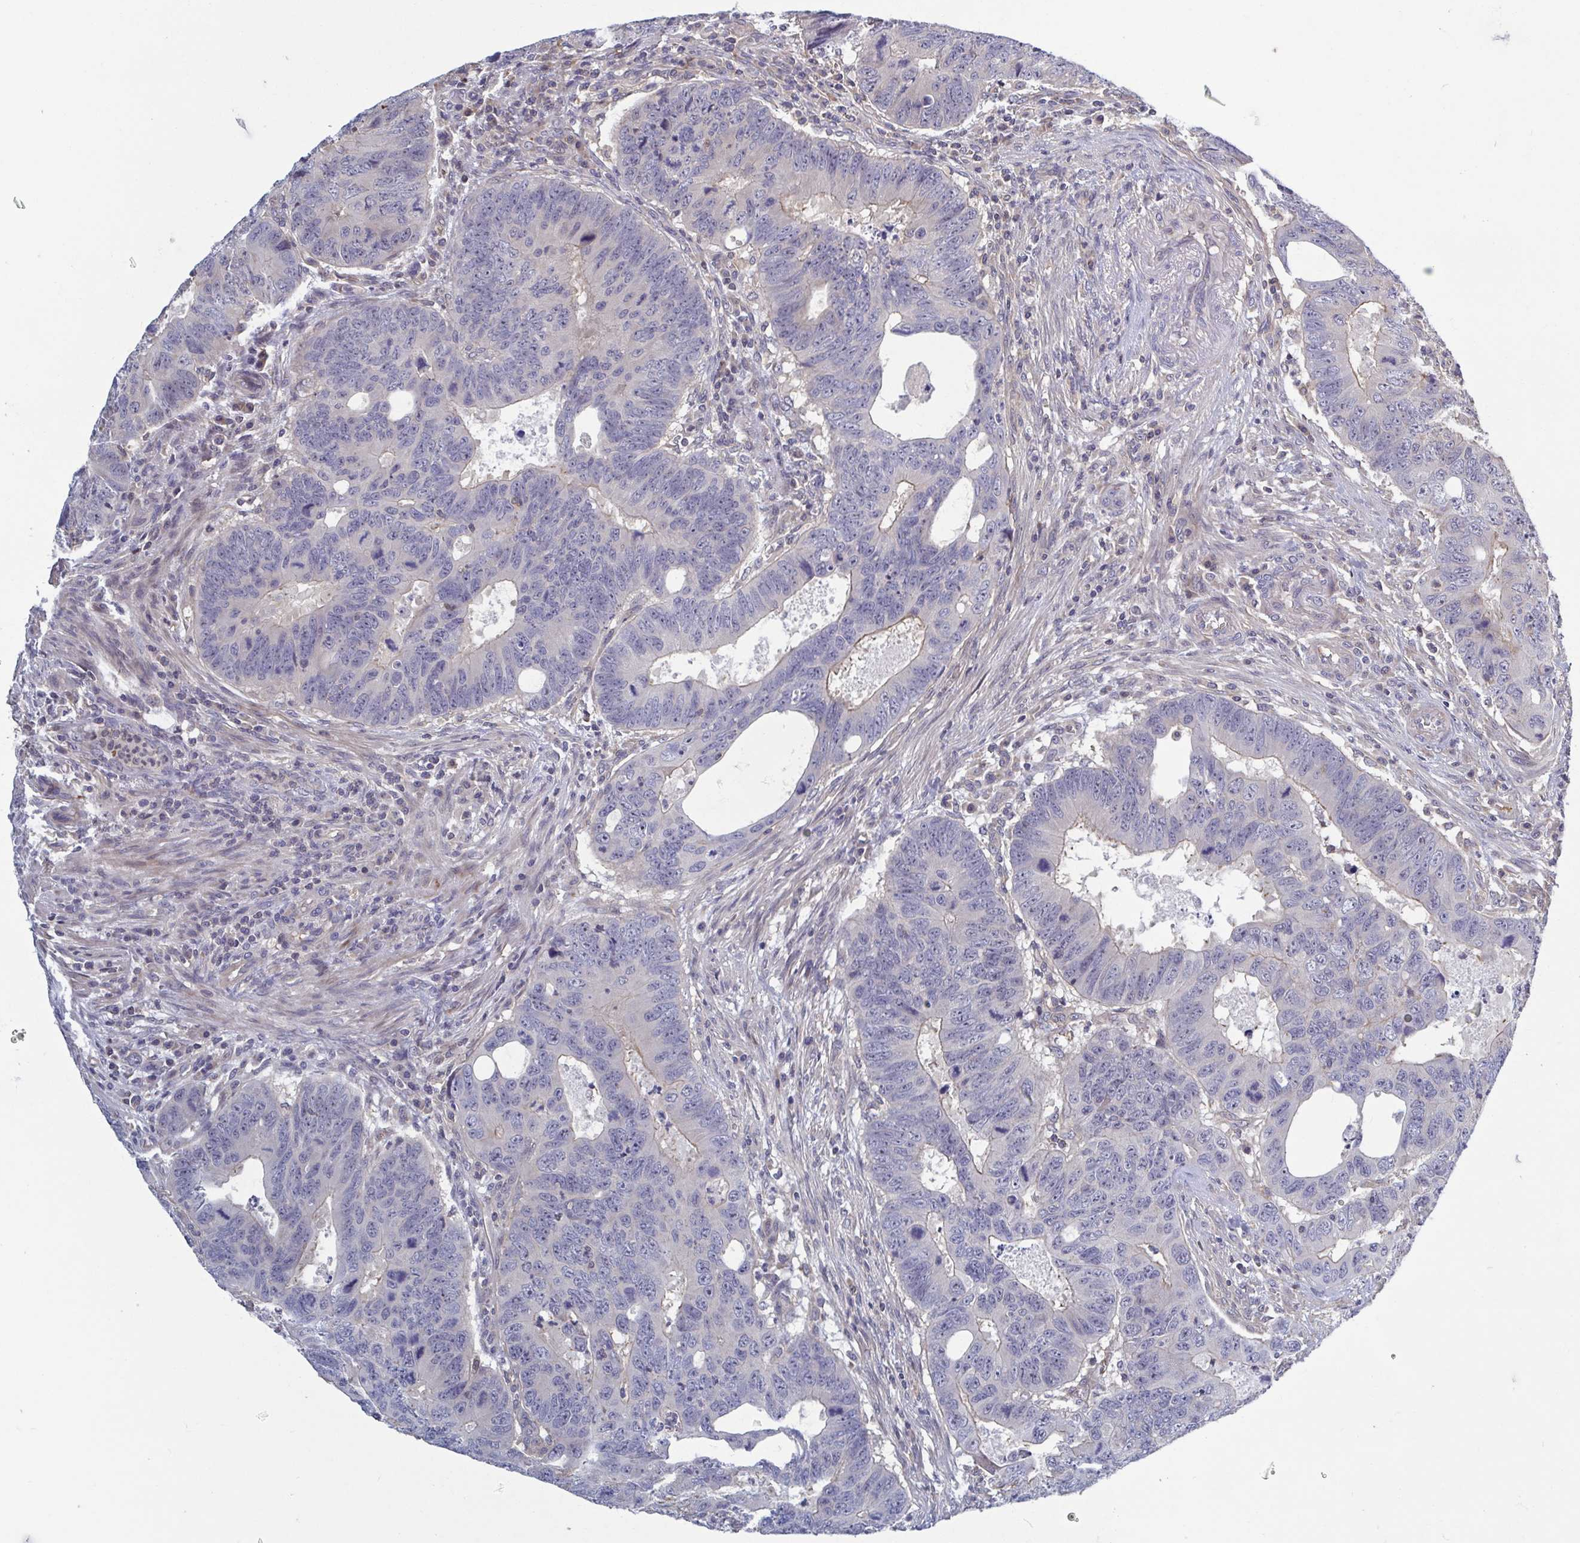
{"staining": {"intensity": "negative", "quantity": "none", "location": "none"}, "tissue": "colorectal cancer", "cell_type": "Tumor cells", "image_type": "cancer", "snomed": [{"axis": "morphology", "description": "Adenocarcinoma, NOS"}, {"axis": "topography", "description": "Colon"}], "caption": "The IHC histopathology image has no significant expression in tumor cells of adenocarcinoma (colorectal) tissue. The staining was performed using DAB (3,3'-diaminobenzidine) to visualize the protein expression in brown, while the nuclei were stained in blue with hematoxylin (Magnification: 20x).", "gene": "LRRC38", "patient": {"sex": "male", "age": 62}}